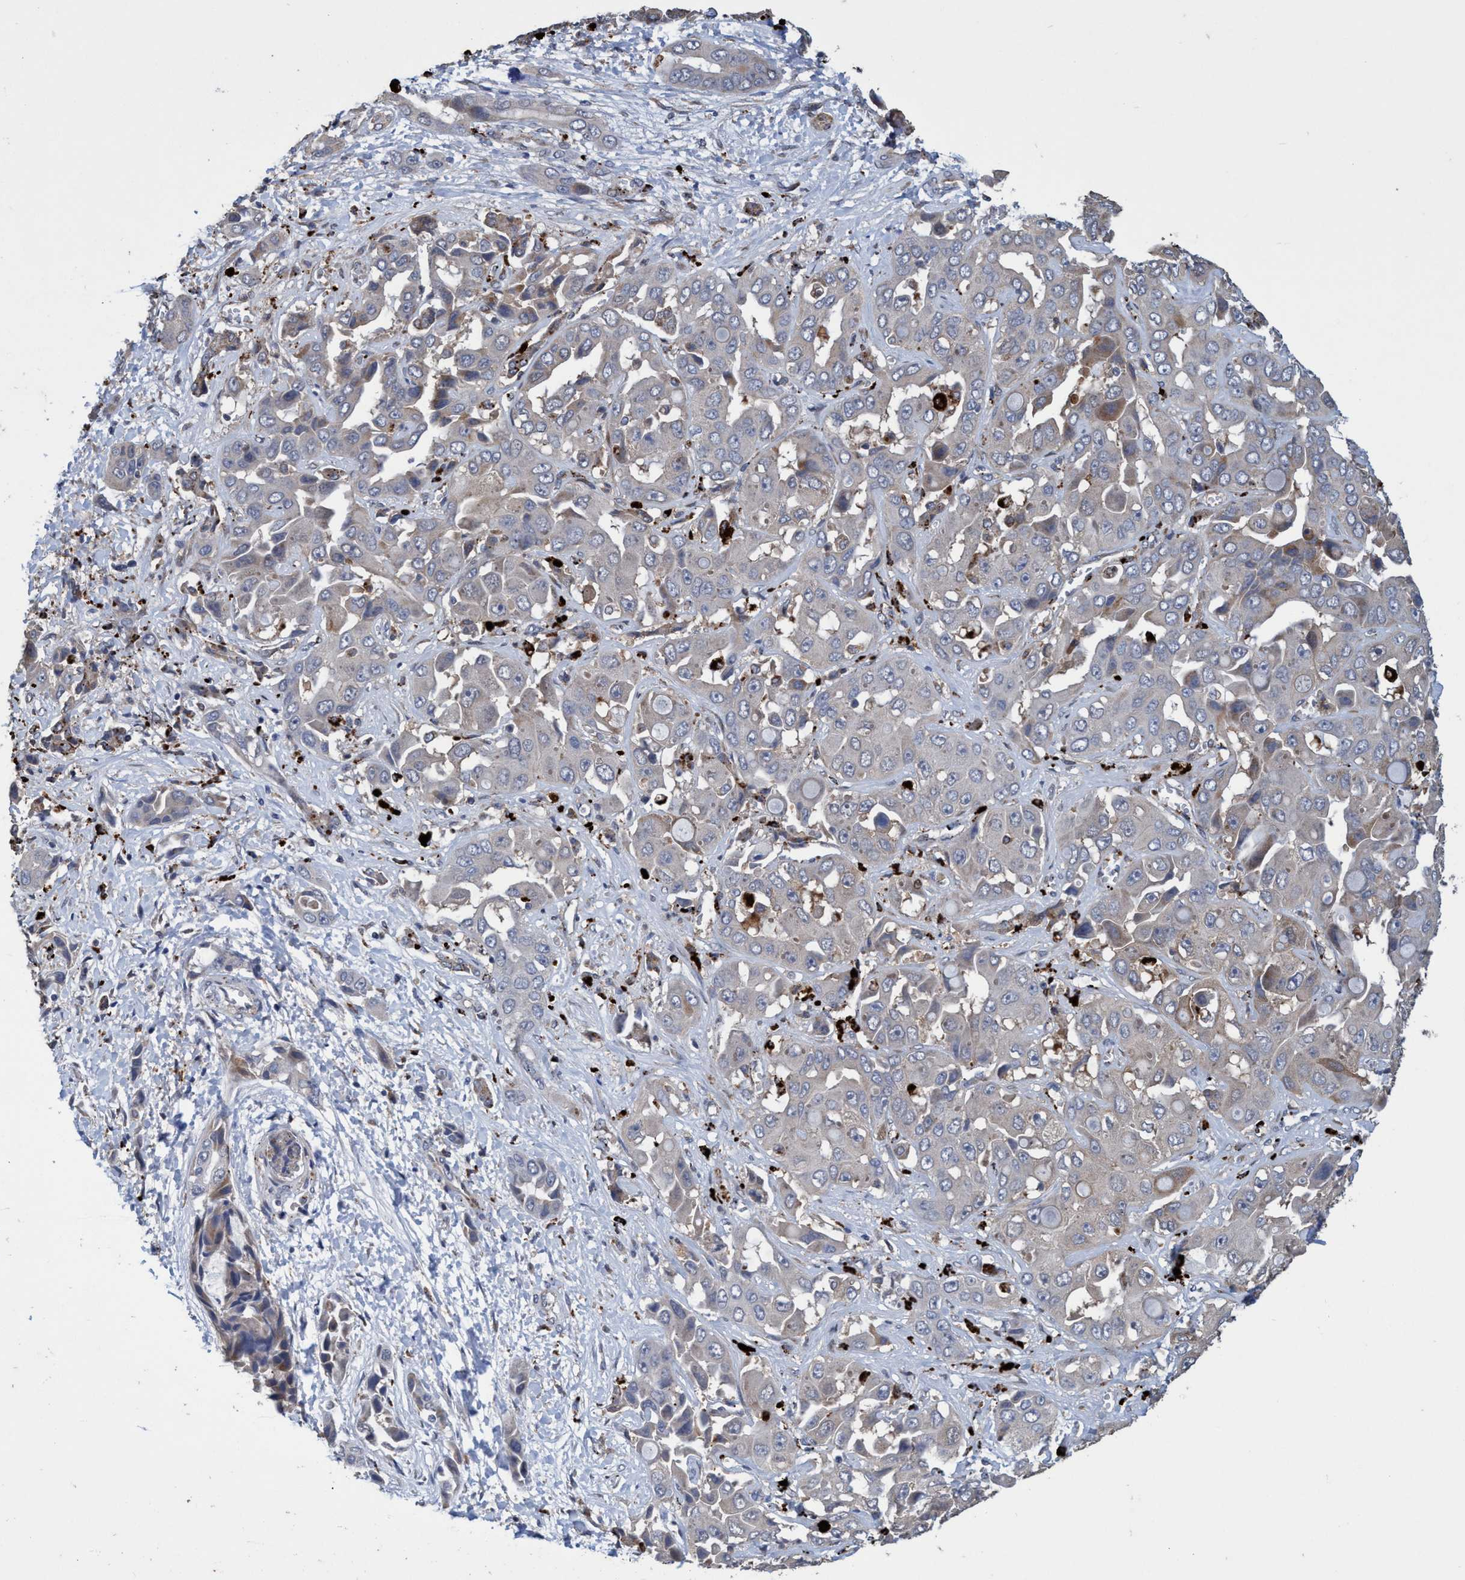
{"staining": {"intensity": "weak", "quantity": "25%-75%", "location": "cytoplasmic/membranous"}, "tissue": "liver cancer", "cell_type": "Tumor cells", "image_type": "cancer", "snomed": [{"axis": "morphology", "description": "Cholangiocarcinoma"}, {"axis": "topography", "description": "Liver"}], "caption": "This image demonstrates immunohistochemistry (IHC) staining of cholangiocarcinoma (liver), with low weak cytoplasmic/membranous staining in approximately 25%-75% of tumor cells.", "gene": "BBS9", "patient": {"sex": "female", "age": 52}}